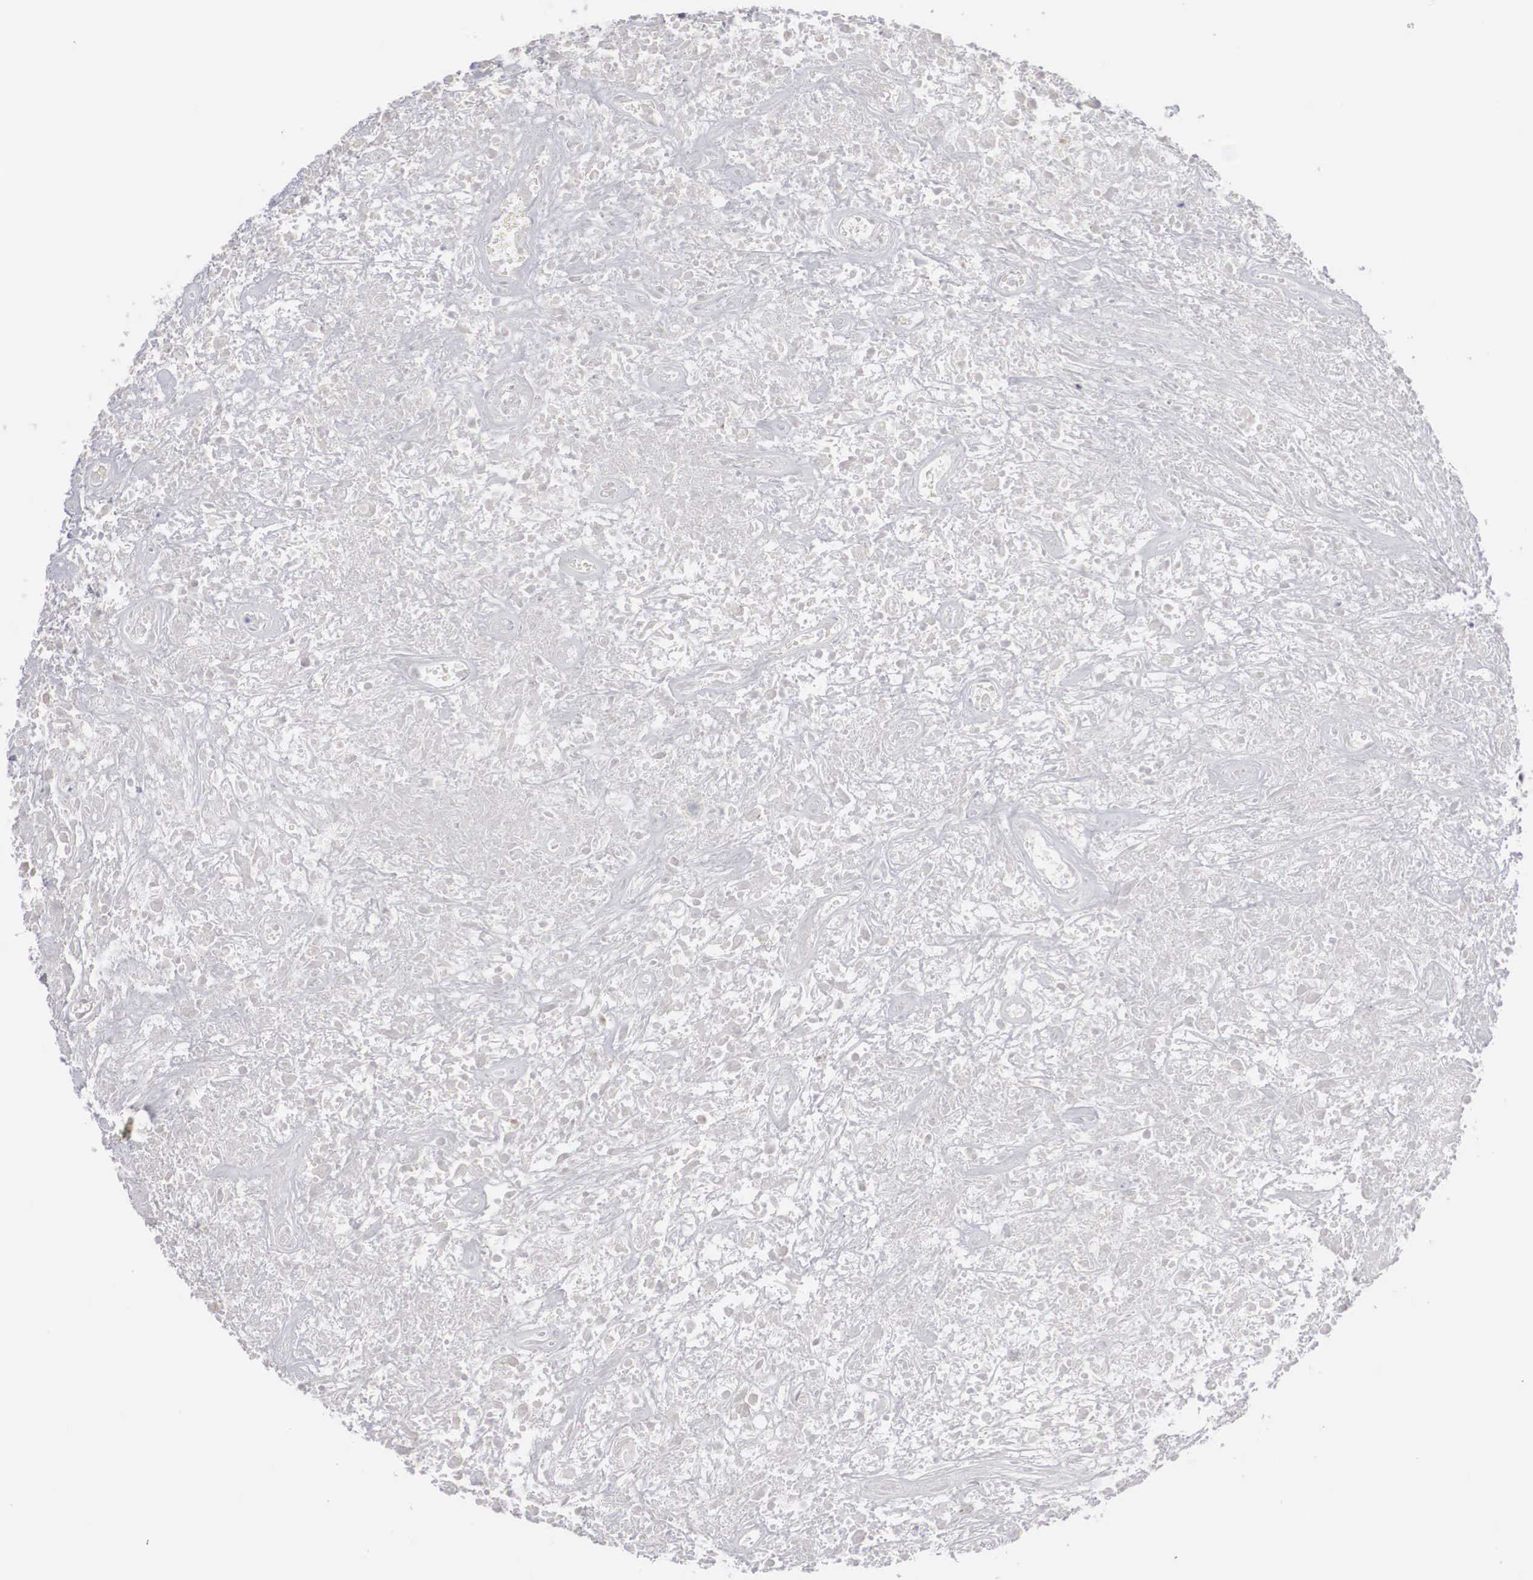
{"staining": {"intensity": "negative", "quantity": "none", "location": "none"}, "tissue": "lymphoma", "cell_type": "Tumor cells", "image_type": "cancer", "snomed": [{"axis": "morphology", "description": "Hodgkin's disease, NOS"}, {"axis": "topography", "description": "Lymph node"}], "caption": "This micrograph is of Hodgkin's disease stained with IHC to label a protein in brown with the nuclei are counter-stained blue. There is no expression in tumor cells.", "gene": "WDR89", "patient": {"sex": "male", "age": 46}}